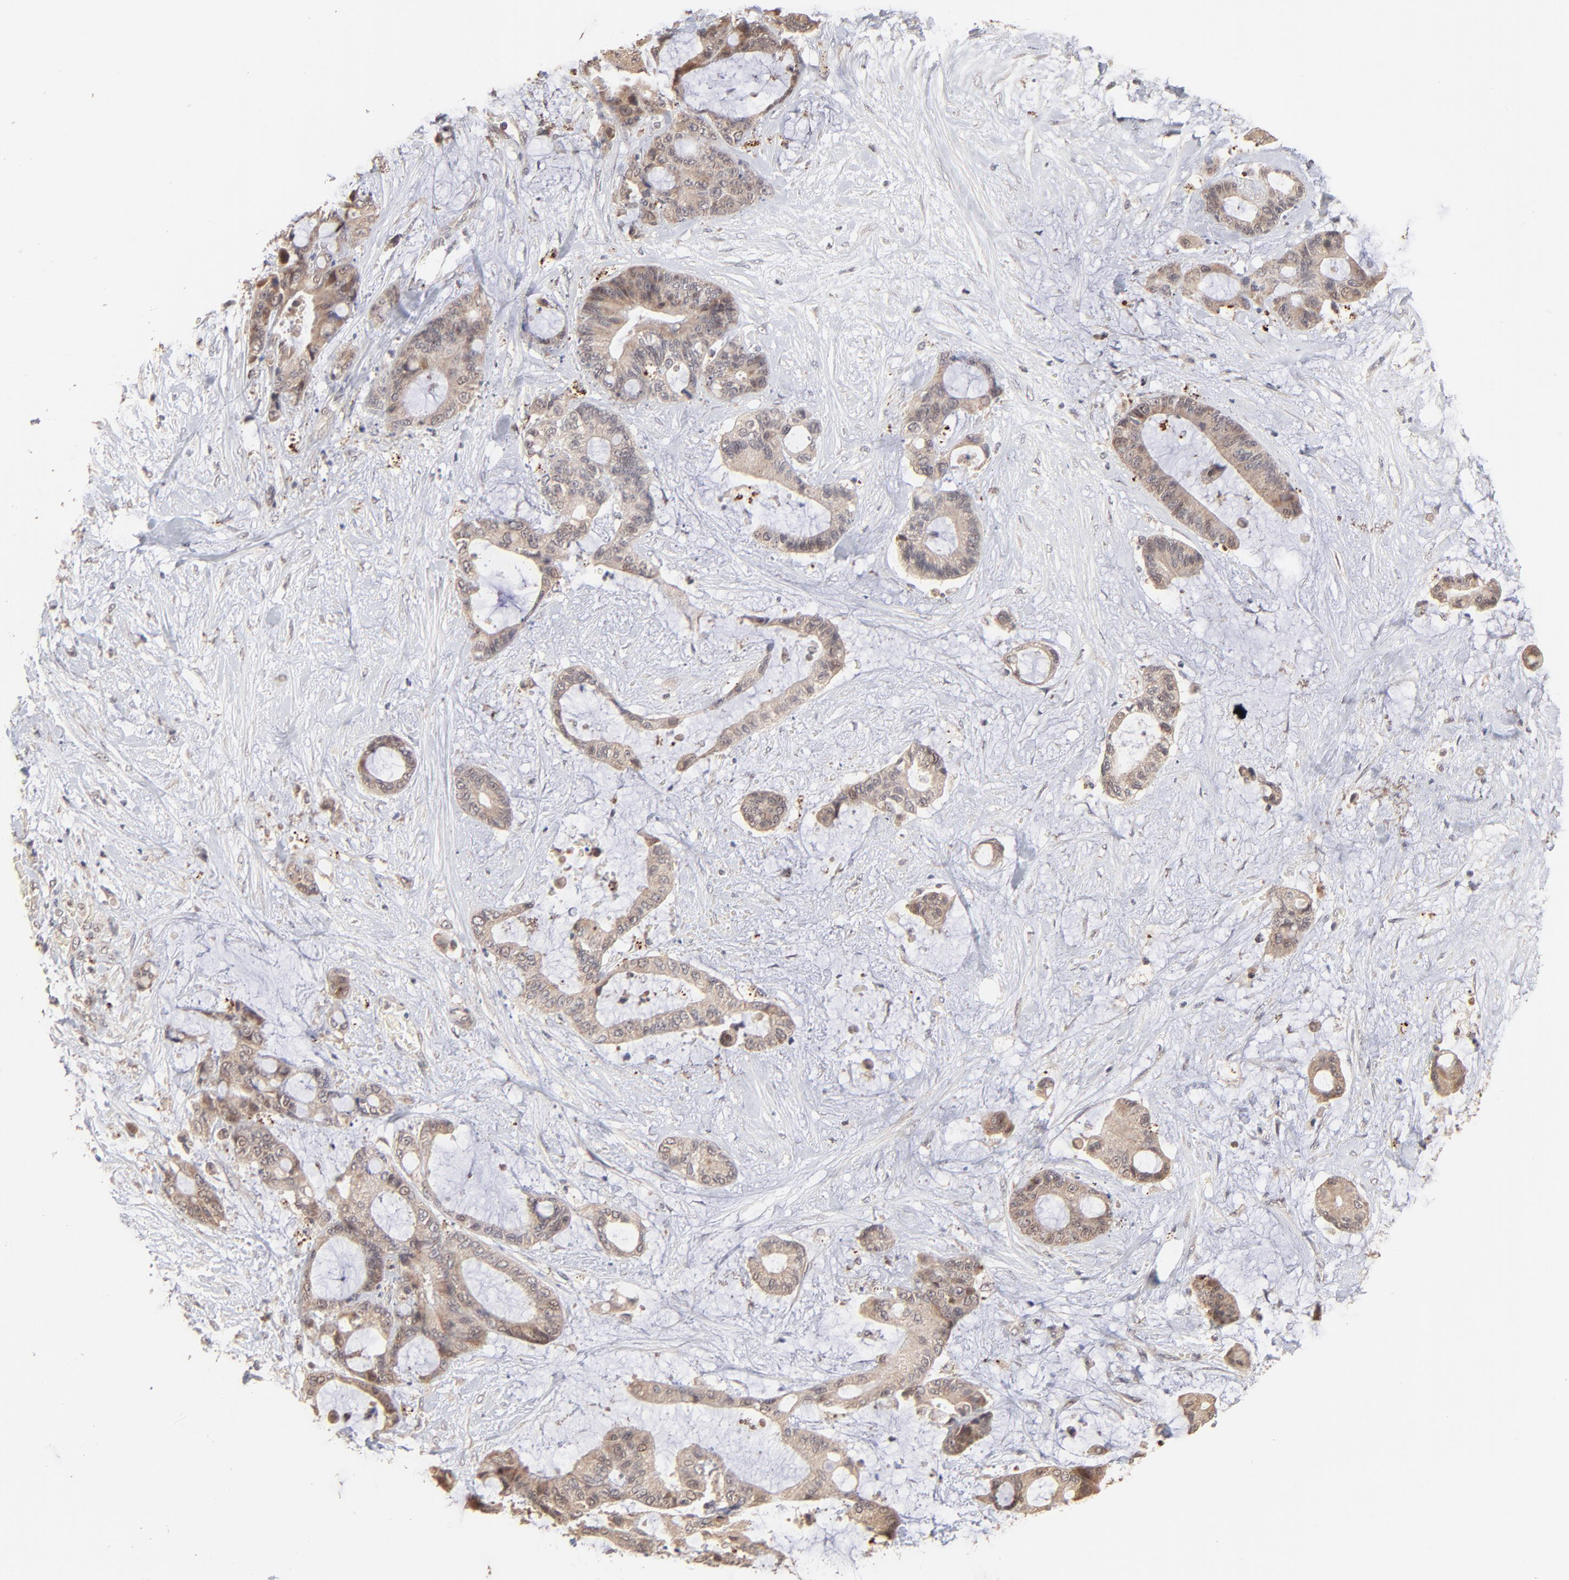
{"staining": {"intensity": "moderate", "quantity": "25%-75%", "location": "cytoplasmic/membranous,nuclear"}, "tissue": "liver cancer", "cell_type": "Tumor cells", "image_type": "cancer", "snomed": [{"axis": "morphology", "description": "Cholangiocarcinoma"}, {"axis": "topography", "description": "Liver"}], "caption": "A brown stain shows moderate cytoplasmic/membranous and nuclear expression of a protein in cholangiocarcinoma (liver) tumor cells.", "gene": "MSL2", "patient": {"sex": "female", "age": 73}}